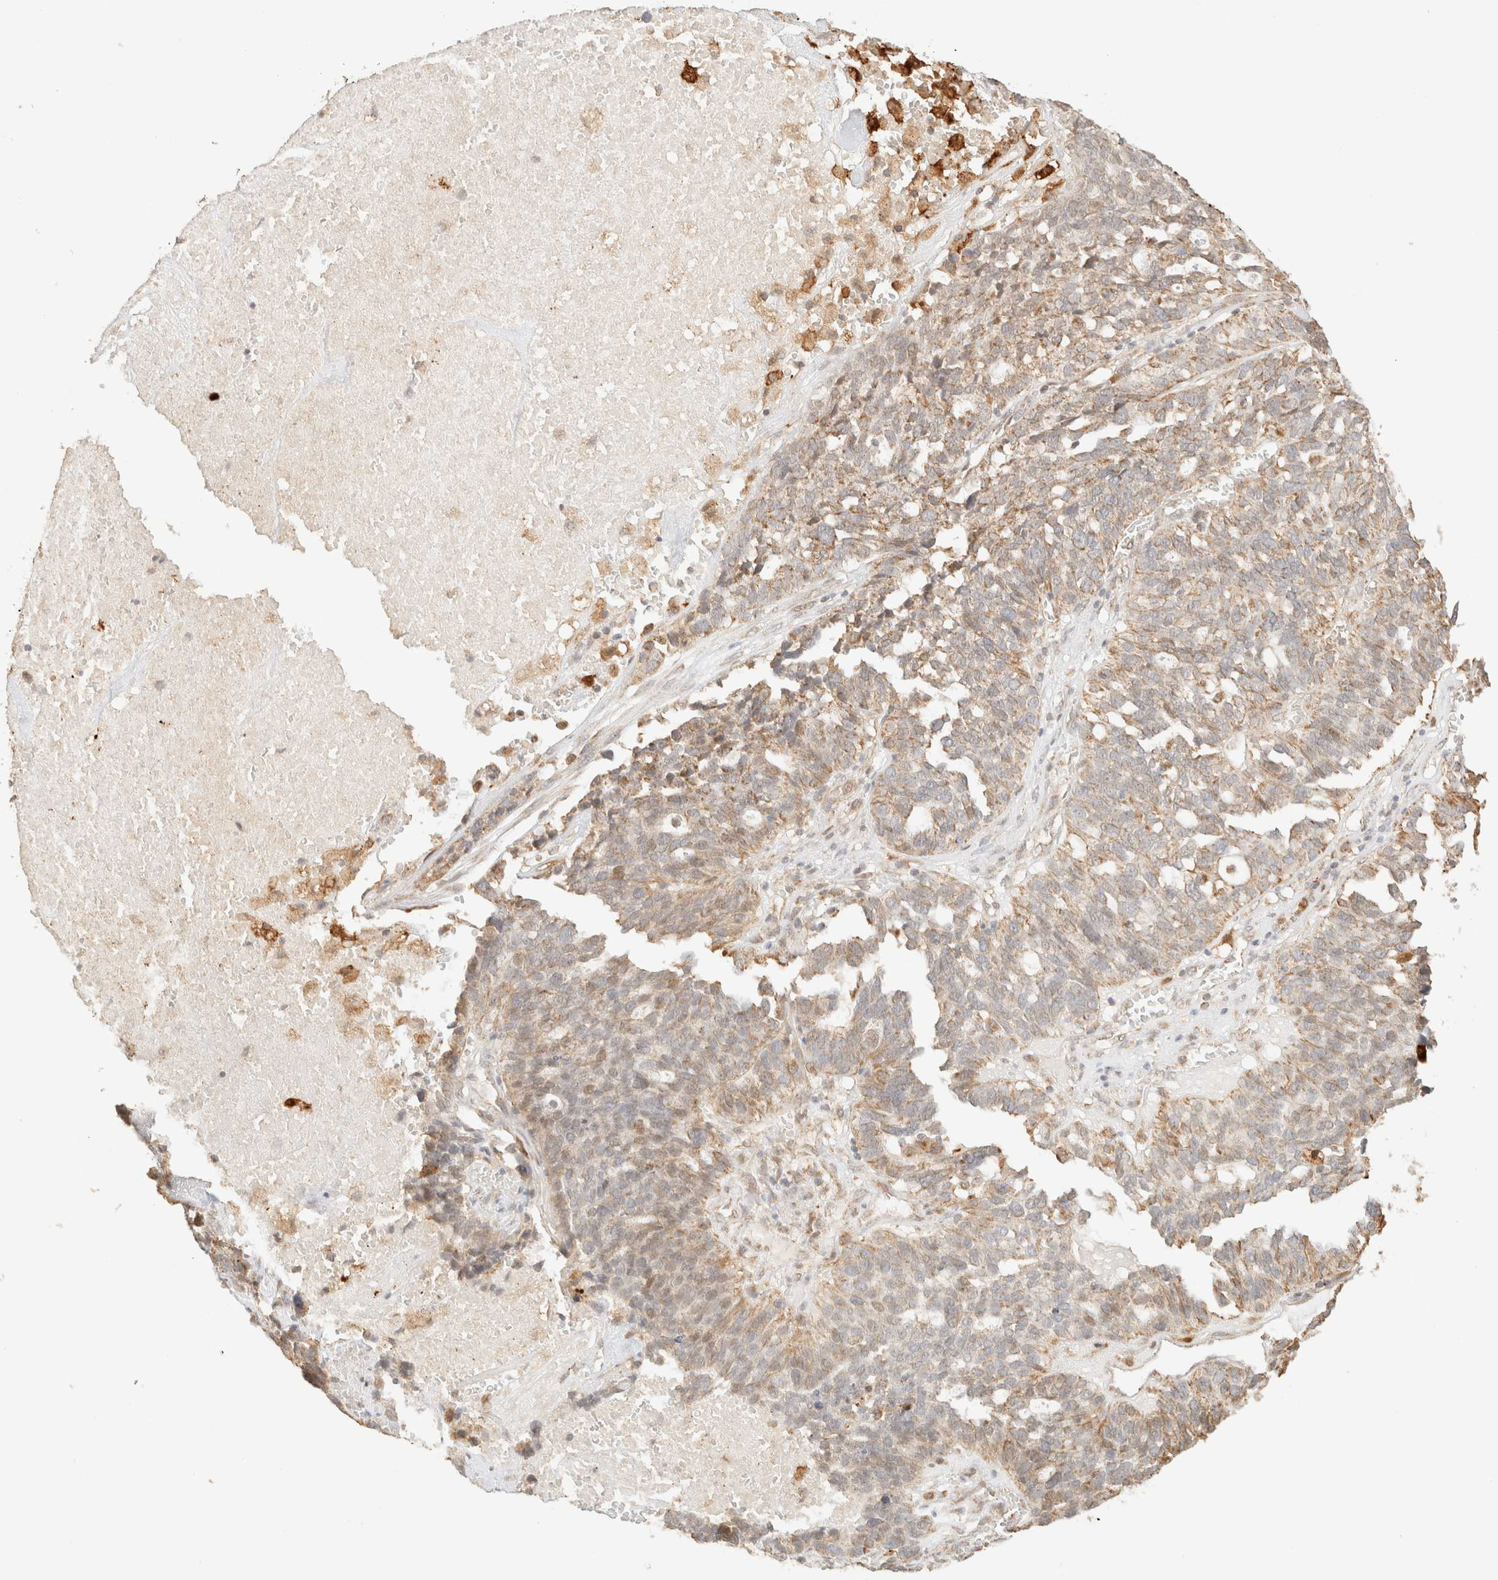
{"staining": {"intensity": "weak", "quantity": ">75%", "location": "cytoplasmic/membranous"}, "tissue": "ovarian cancer", "cell_type": "Tumor cells", "image_type": "cancer", "snomed": [{"axis": "morphology", "description": "Cystadenocarcinoma, serous, NOS"}, {"axis": "topography", "description": "Ovary"}], "caption": "Protein expression analysis of human ovarian cancer reveals weak cytoplasmic/membranous expression in about >75% of tumor cells. (Brightfield microscopy of DAB IHC at high magnification).", "gene": "TACO1", "patient": {"sex": "female", "age": 59}}